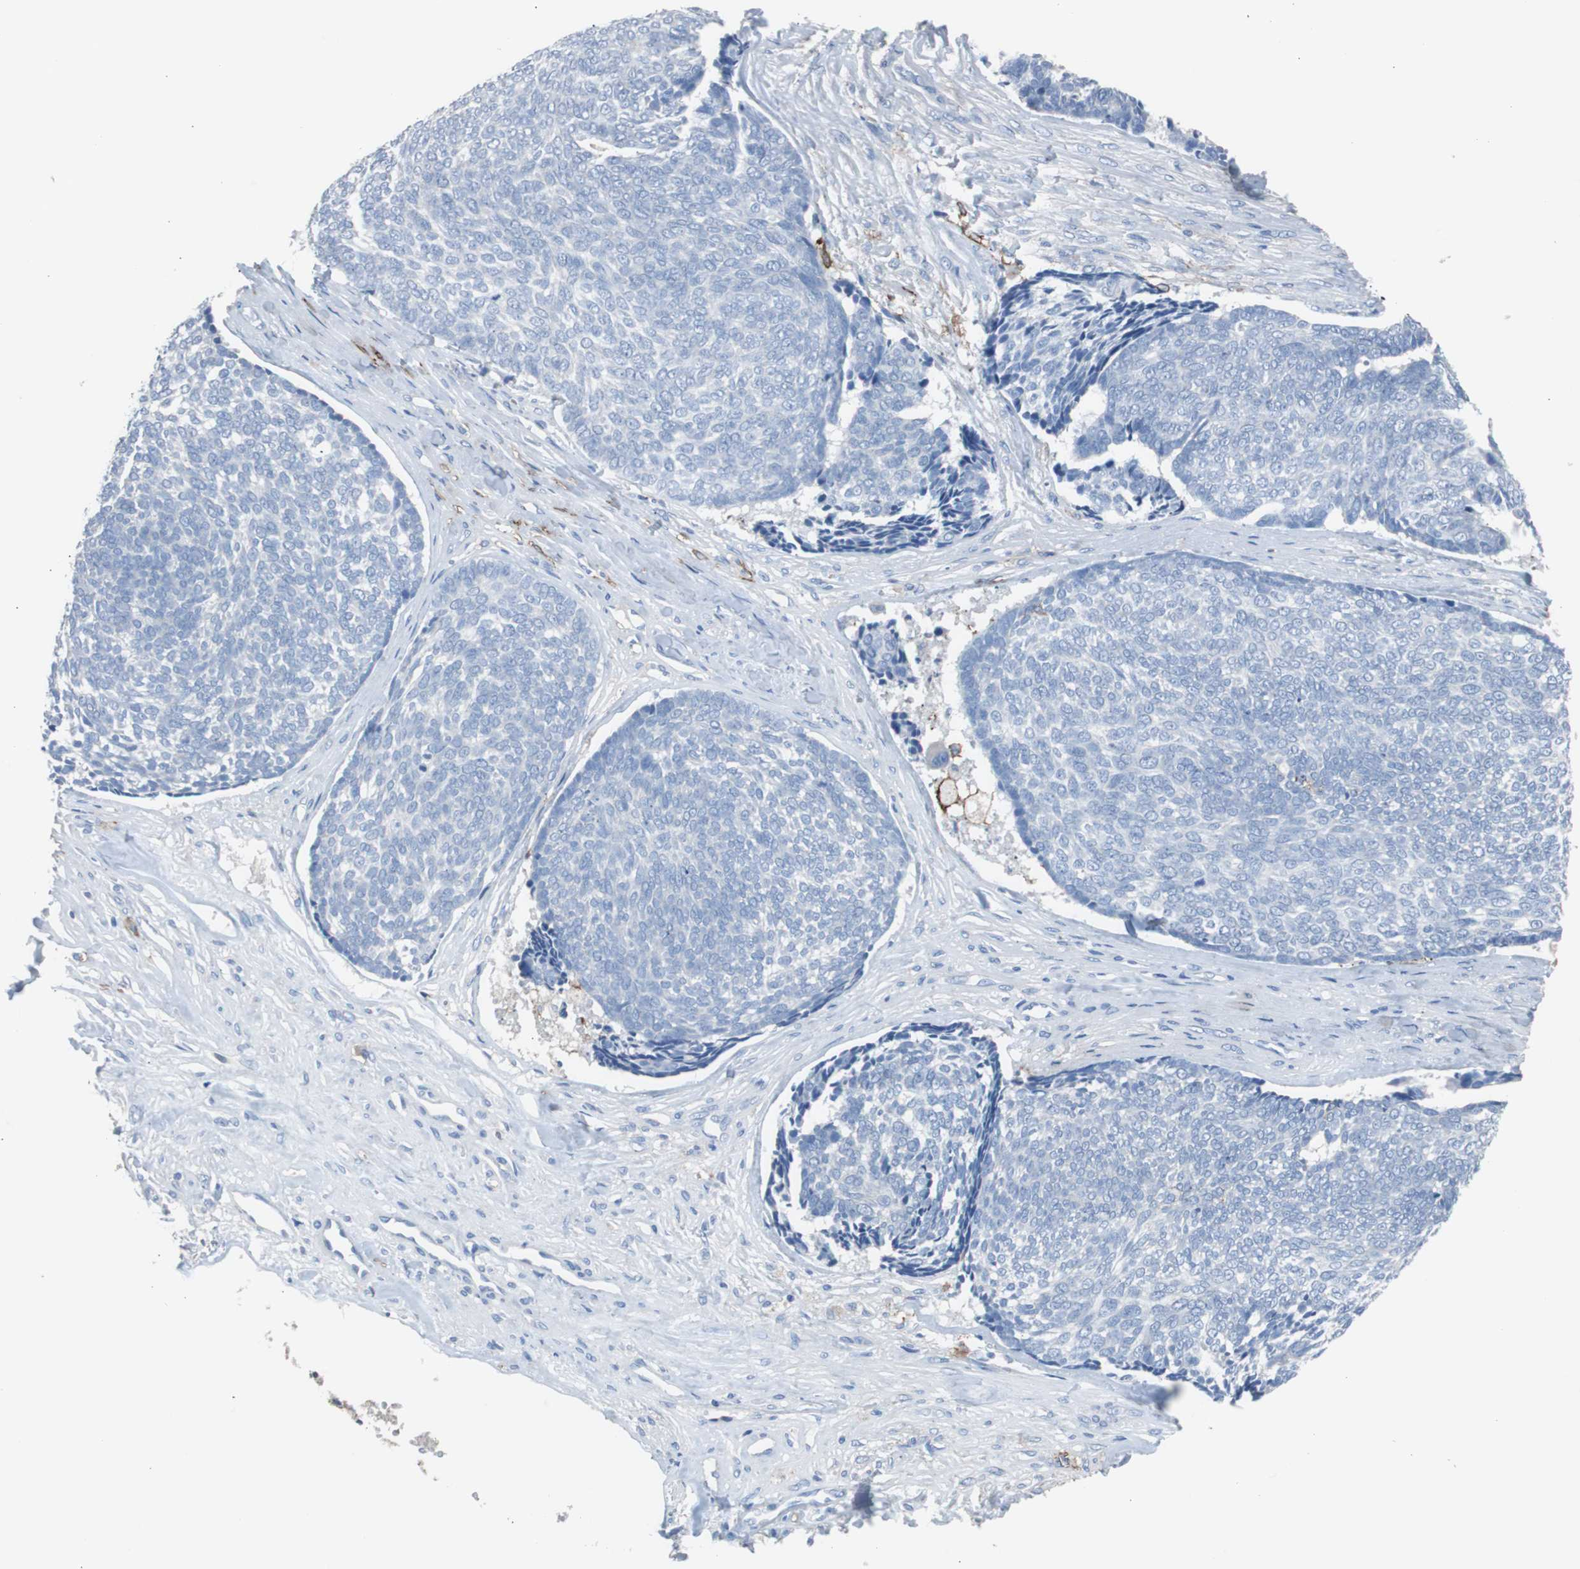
{"staining": {"intensity": "negative", "quantity": "none", "location": "none"}, "tissue": "skin cancer", "cell_type": "Tumor cells", "image_type": "cancer", "snomed": [{"axis": "morphology", "description": "Basal cell carcinoma"}, {"axis": "topography", "description": "Skin"}], "caption": "Basal cell carcinoma (skin) stained for a protein using IHC demonstrates no positivity tumor cells.", "gene": "FCGR2B", "patient": {"sex": "male", "age": 84}}